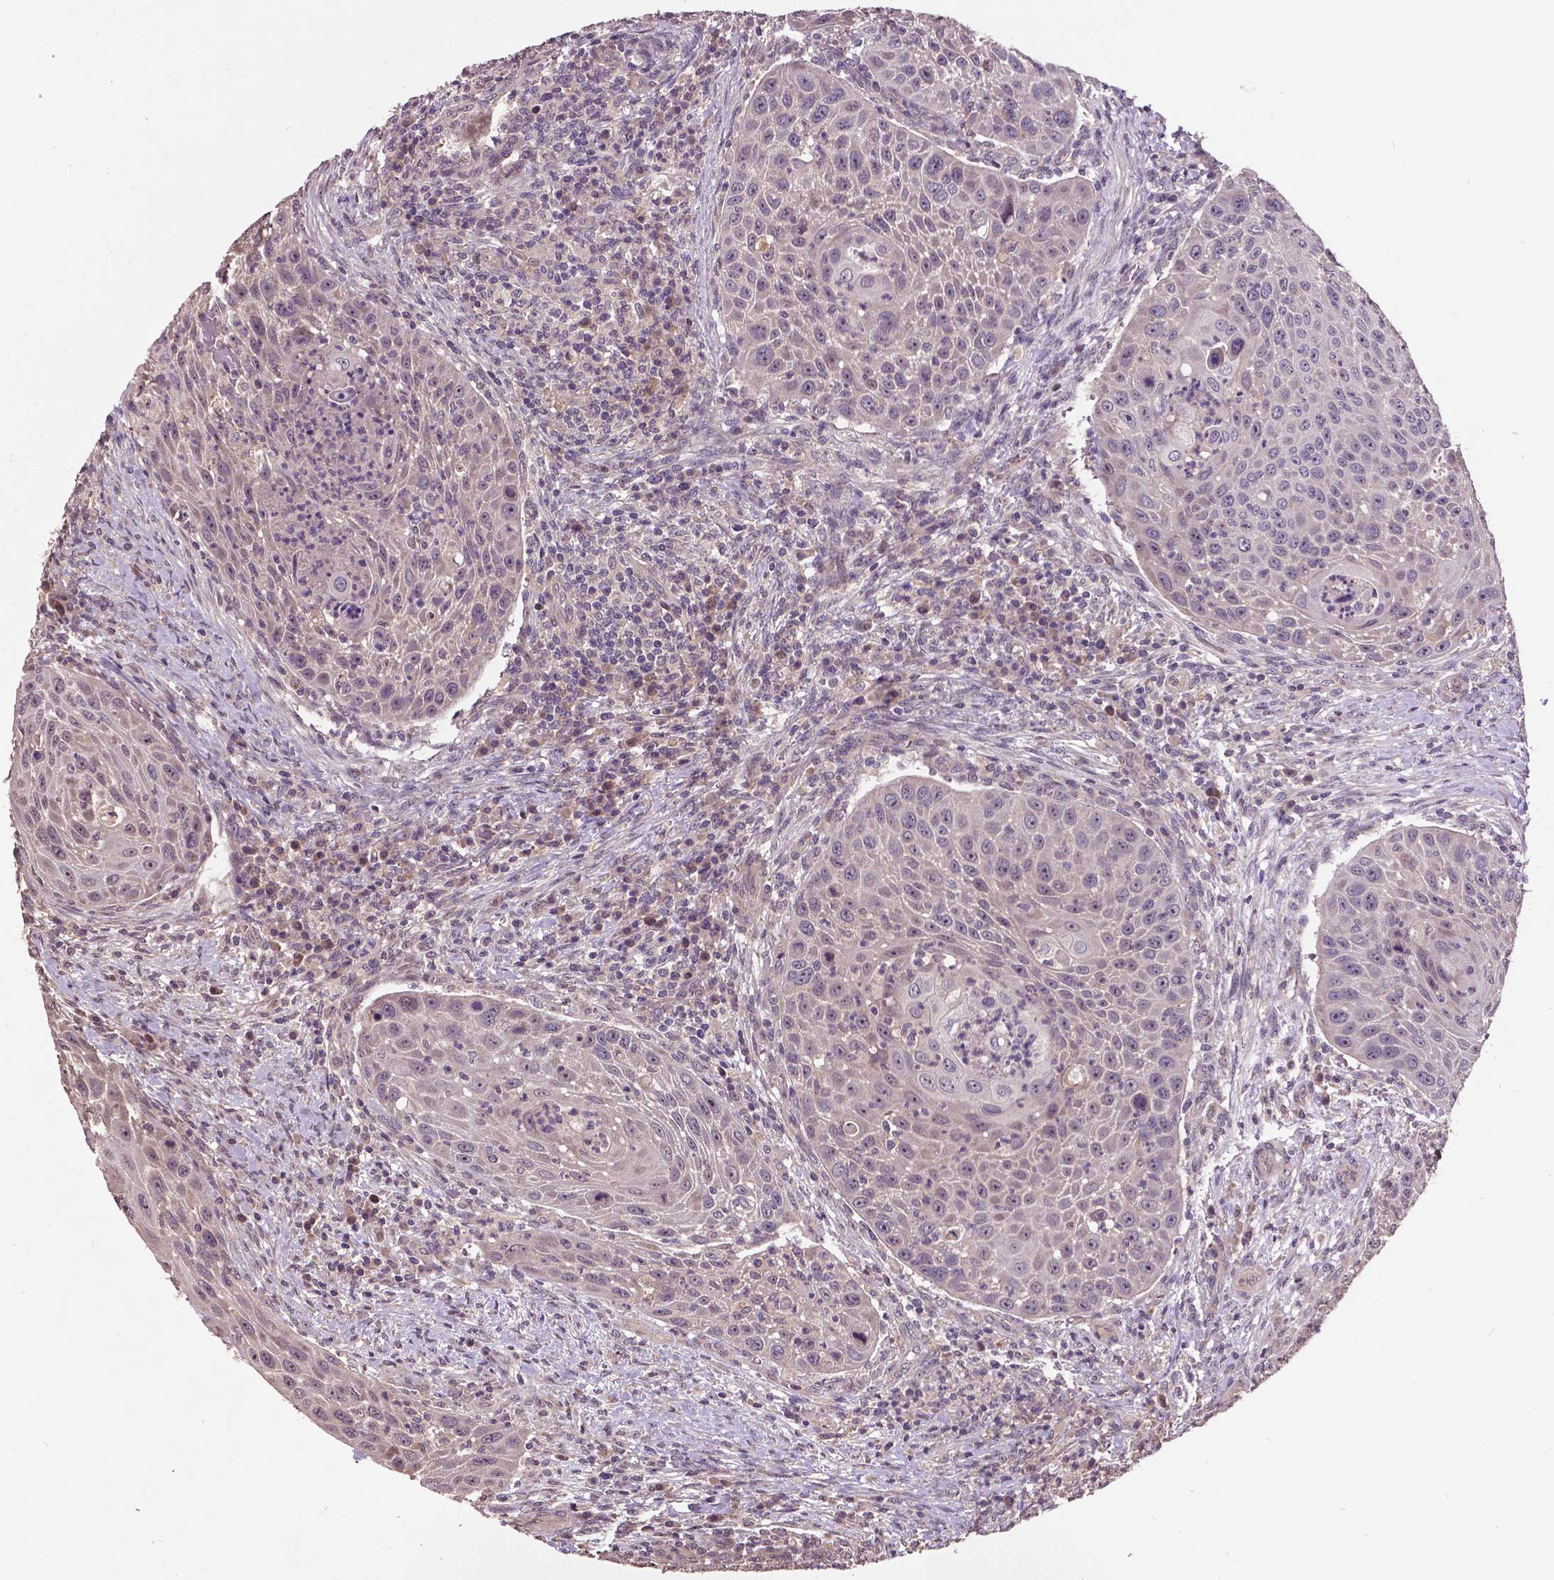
{"staining": {"intensity": "weak", "quantity": "<25%", "location": "cytoplasmic/membranous,nuclear"}, "tissue": "head and neck cancer", "cell_type": "Tumor cells", "image_type": "cancer", "snomed": [{"axis": "morphology", "description": "Squamous cell carcinoma, NOS"}, {"axis": "topography", "description": "Head-Neck"}], "caption": "Human head and neck squamous cell carcinoma stained for a protein using IHC exhibits no staining in tumor cells.", "gene": "AP1S3", "patient": {"sex": "male", "age": 69}}